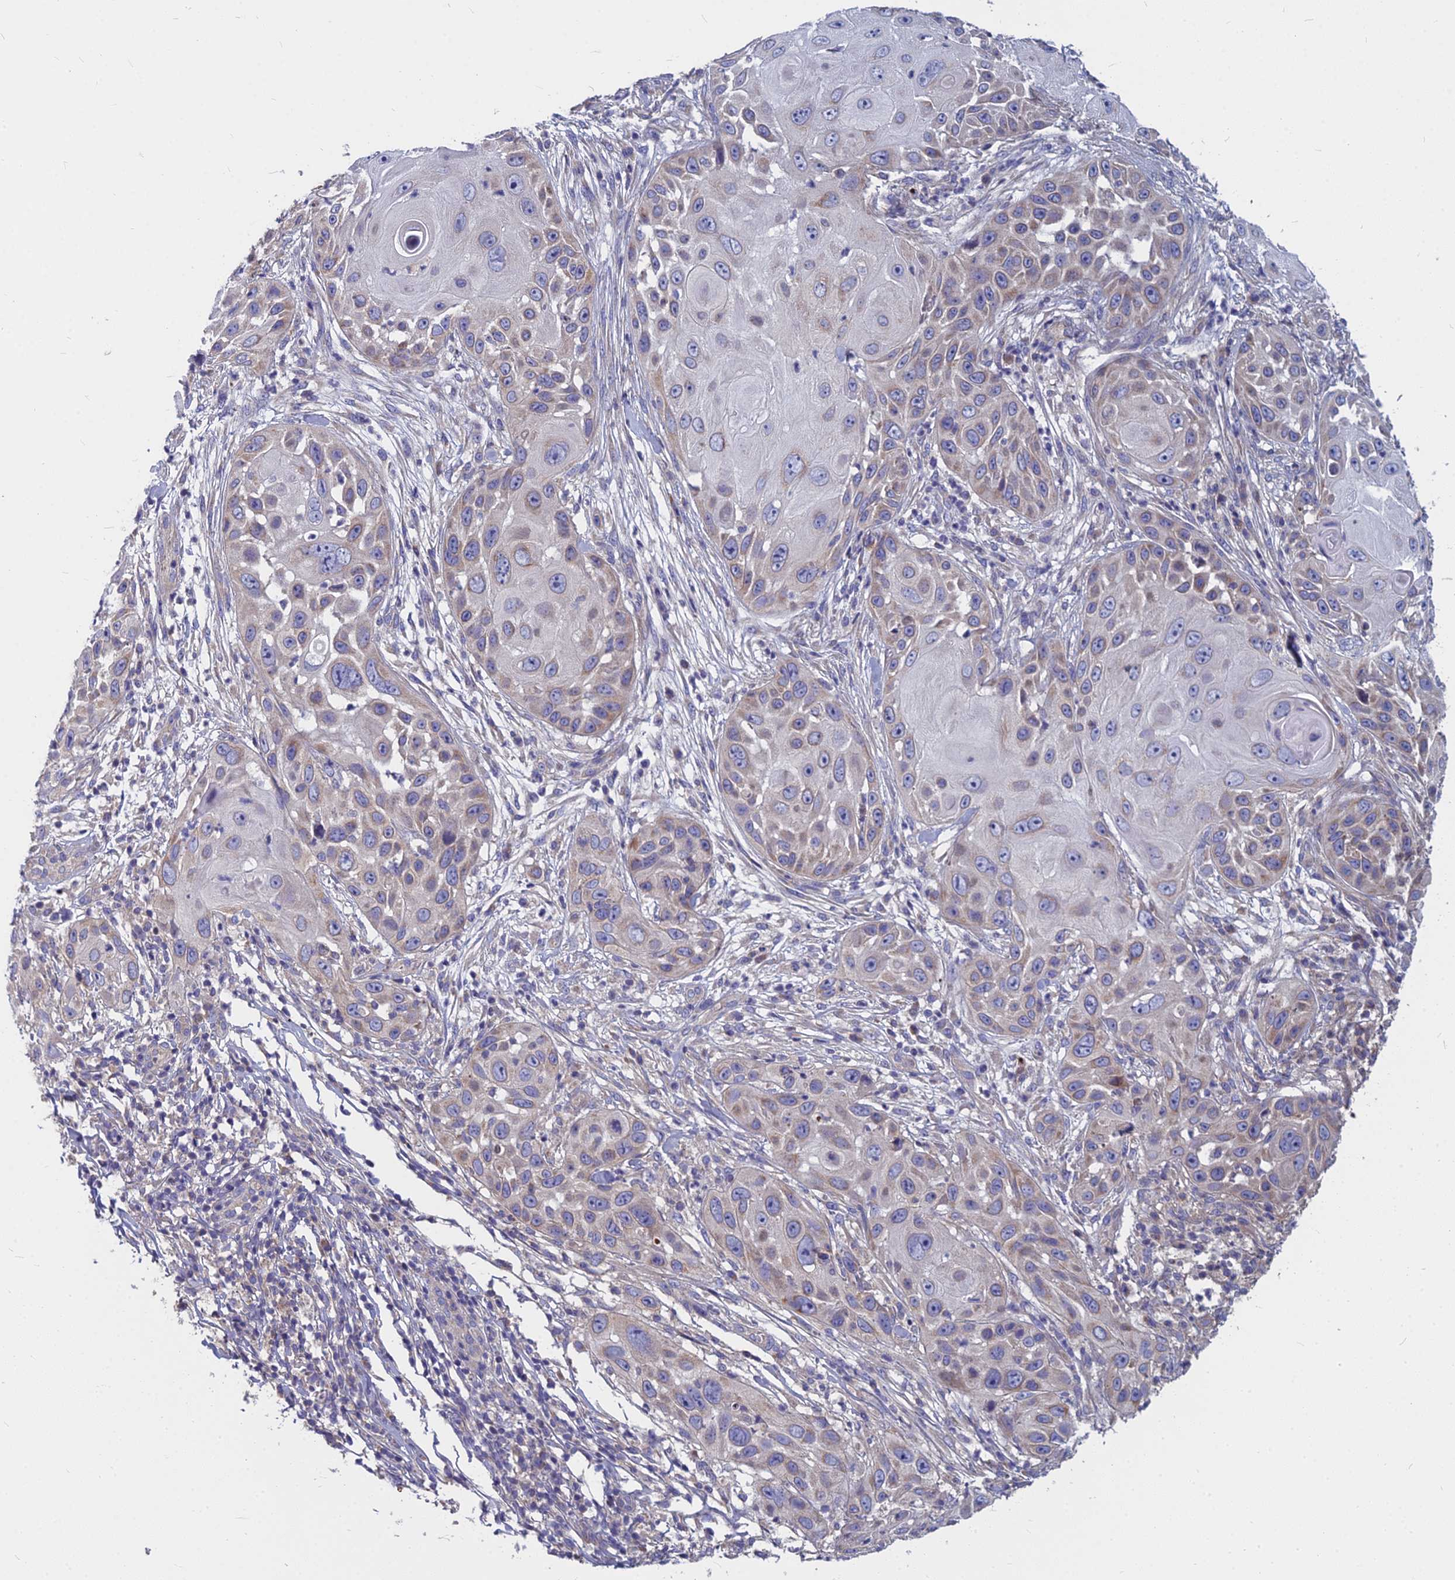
{"staining": {"intensity": "weak", "quantity": "<25%", "location": "cytoplasmic/membranous"}, "tissue": "skin cancer", "cell_type": "Tumor cells", "image_type": "cancer", "snomed": [{"axis": "morphology", "description": "Squamous cell carcinoma, NOS"}, {"axis": "topography", "description": "Skin"}], "caption": "Immunohistochemical staining of skin squamous cell carcinoma shows no significant positivity in tumor cells.", "gene": "COX20", "patient": {"sex": "female", "age": 44}}